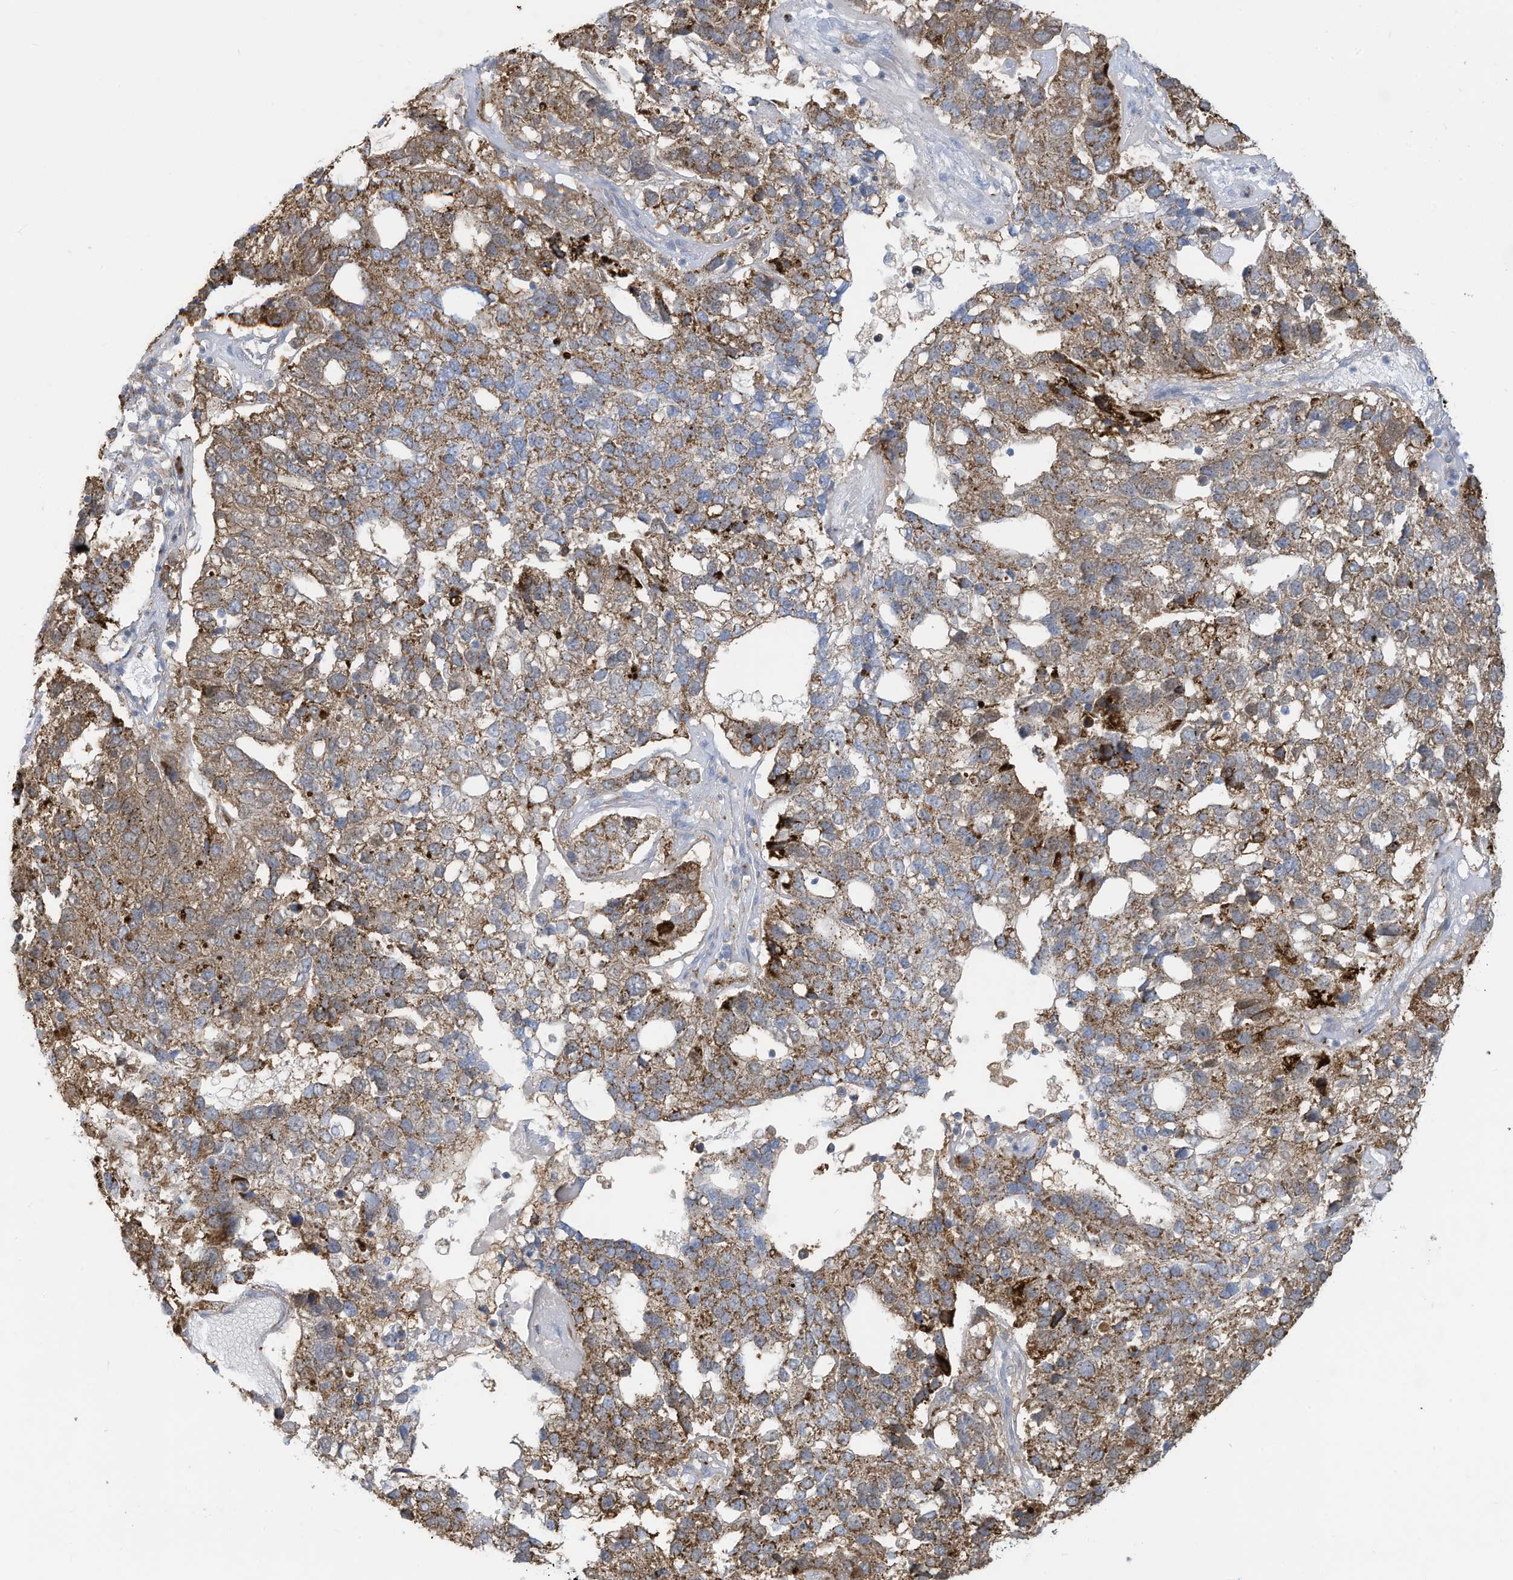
{"staining": {"intensity": "moderate", "quantity": ">75%", "location": "cytoplasmic/membranous"}, "tissue": "pancreatic cancer", "cell_type": "Tumor cells", "image_type": "cancer", "snomed": [{"axis": "morphology", "description": "Adenocarcinoma, NOS"}, {"axis": "topography", "description": "Pancreas"}], "caption": "A brown stain labels moderate cytoplasmic/membranous positivity of a protein in human pancreatic cancer (adenocarcinoma) tumor cells.", "gene": "NLN", "patient": {"sex": "female", "age": 61}}